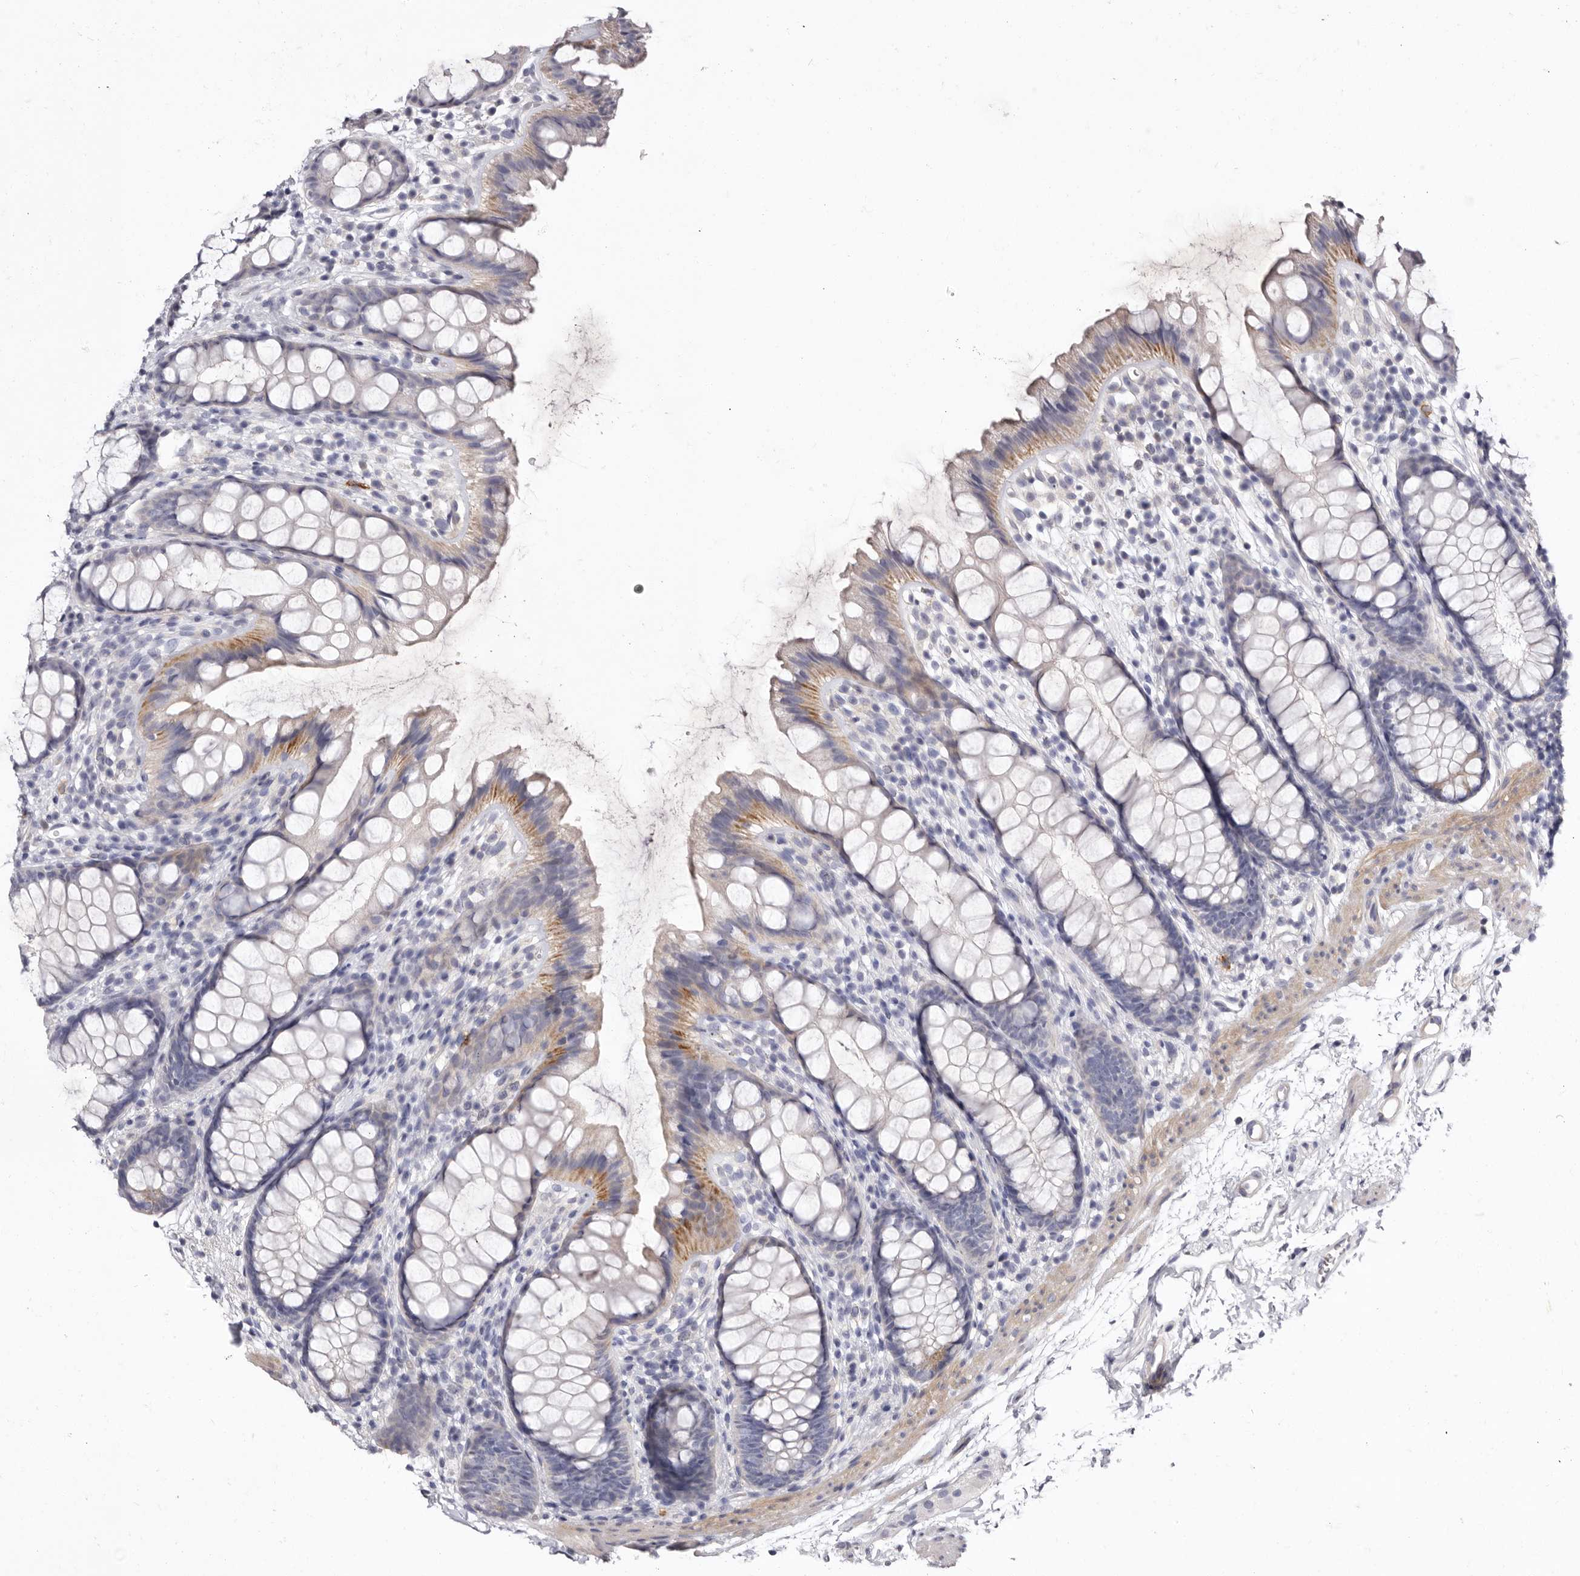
{"staining": {"intensity": "weak", "quantity": "25%-75%", "location": "cytoplasmic/membranous"}, "tissue": "rectum", "cell_type": "Glandular cells", "image_type": "normal", "snomed": [{"axis": "morphology", "description": "Normal tissue, NOS"}, {"axis": "topography", "description": "Rectum"}], "caption": "Normal rectum displays weak cytoplasmic/membranous positivity in approximately 25%-75% of glandular cells, visualized by immunohistochemistry. (DAB = brown stain, brightfield microscopy at high magnification).", "gene": "S1PR5", "patient": {"sex": "female", "age": 65}}